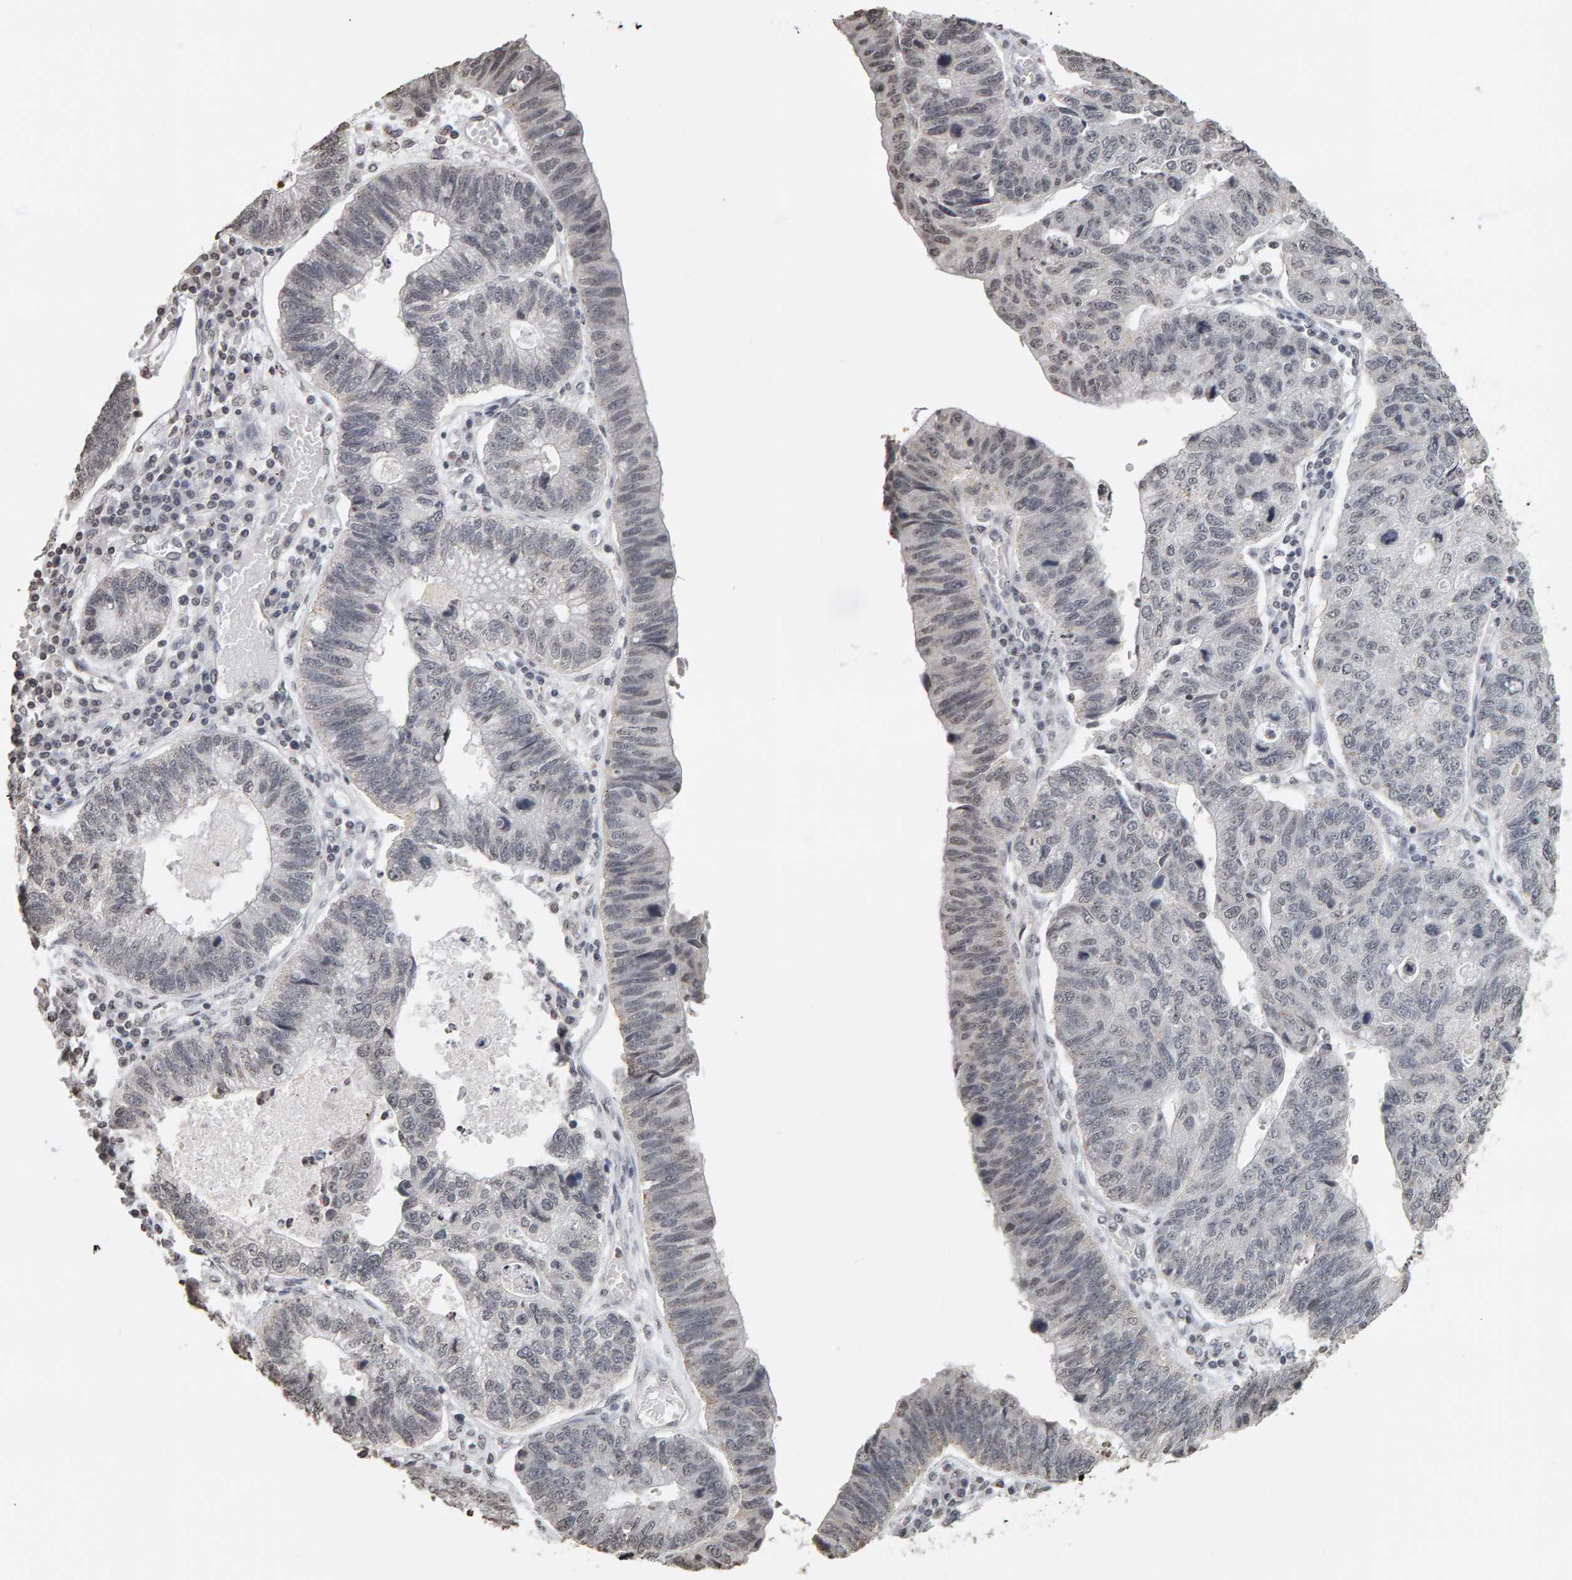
{"staining": {"intensity": "weak", "quantity": "25%-75%", "location": "nuclear"}, "tissue": "stomach cancer", "cell_type": "Tumor cells", "image_type": "cancer", "snomed": [{"axis": "morphology", "description": "Adenocarcinoma, NOS"}, {"axis": "topography", "description": "Stomach"}], "caption": "Weak nuclear protein staining is present in about 25%-75% of tumor cells in stomach cancer (adenocarcinoma). The protein is stained brown, and the nuclei are stained in blue (DAB IHC with brightfield microscopy, high magnification).", "gene": "AFF4", "patient": {"sex": "male", "age": 59}}